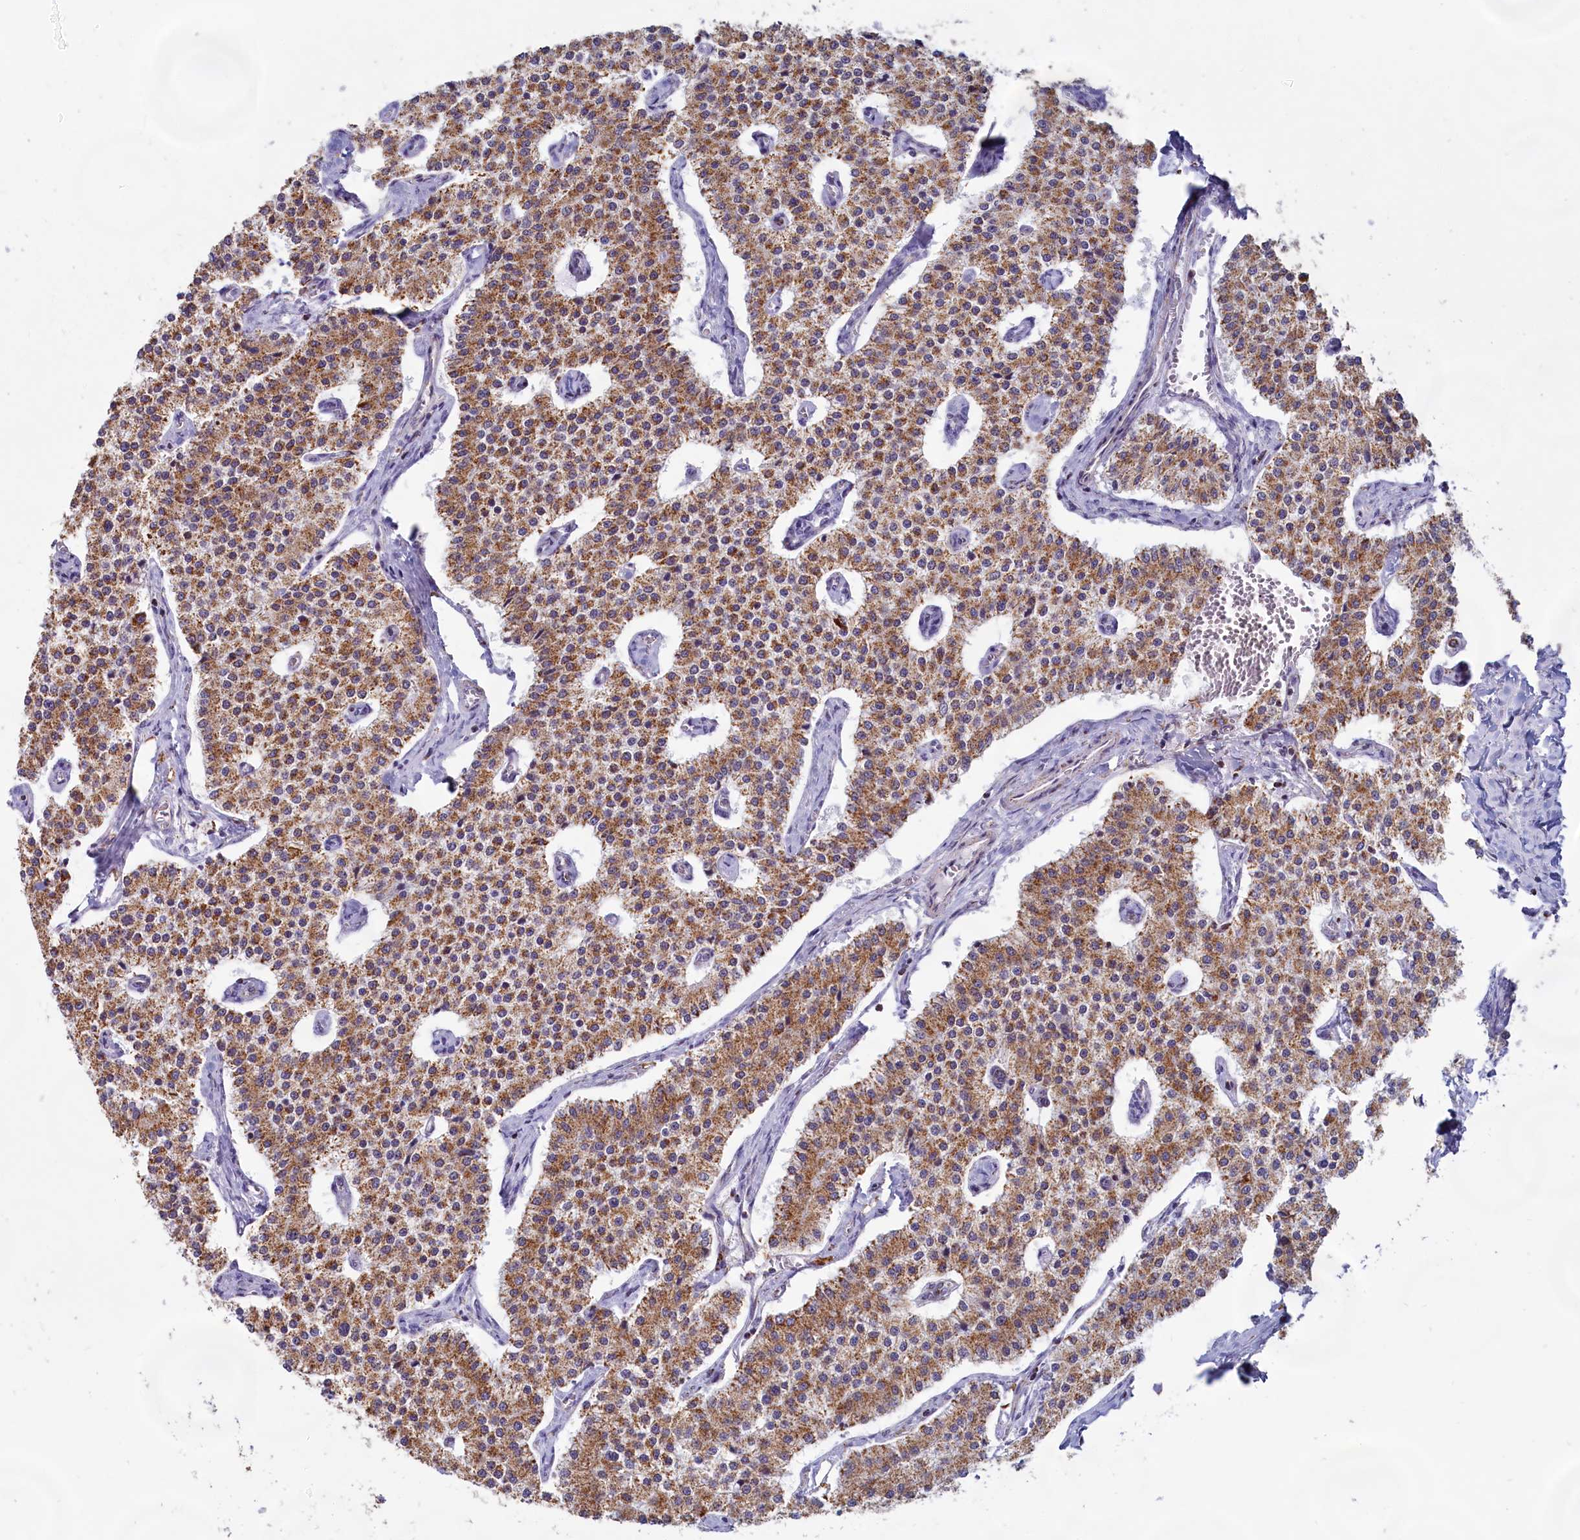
{"staining": {"intensity": "moderate", "quantity": ">75%", "location": "cytoplasmic/membranous"}, "tissue": "carcinoid", "cell_type": "Tumor cells", "image_type": "cancer", "snomed": [{"axis": "morphology", "description": "Carcinoid, malignant, NOS"}, {"axis": "topography", "description": "Colon"}], "caption": "Human carcinoid (malignant) stained with a brown dye demonstrates moderate cytoplasmic/membranous positive expression in about >75% of tumor cells.", "gene": "C1D", "patient": {"sex": "female", "age": 52}}